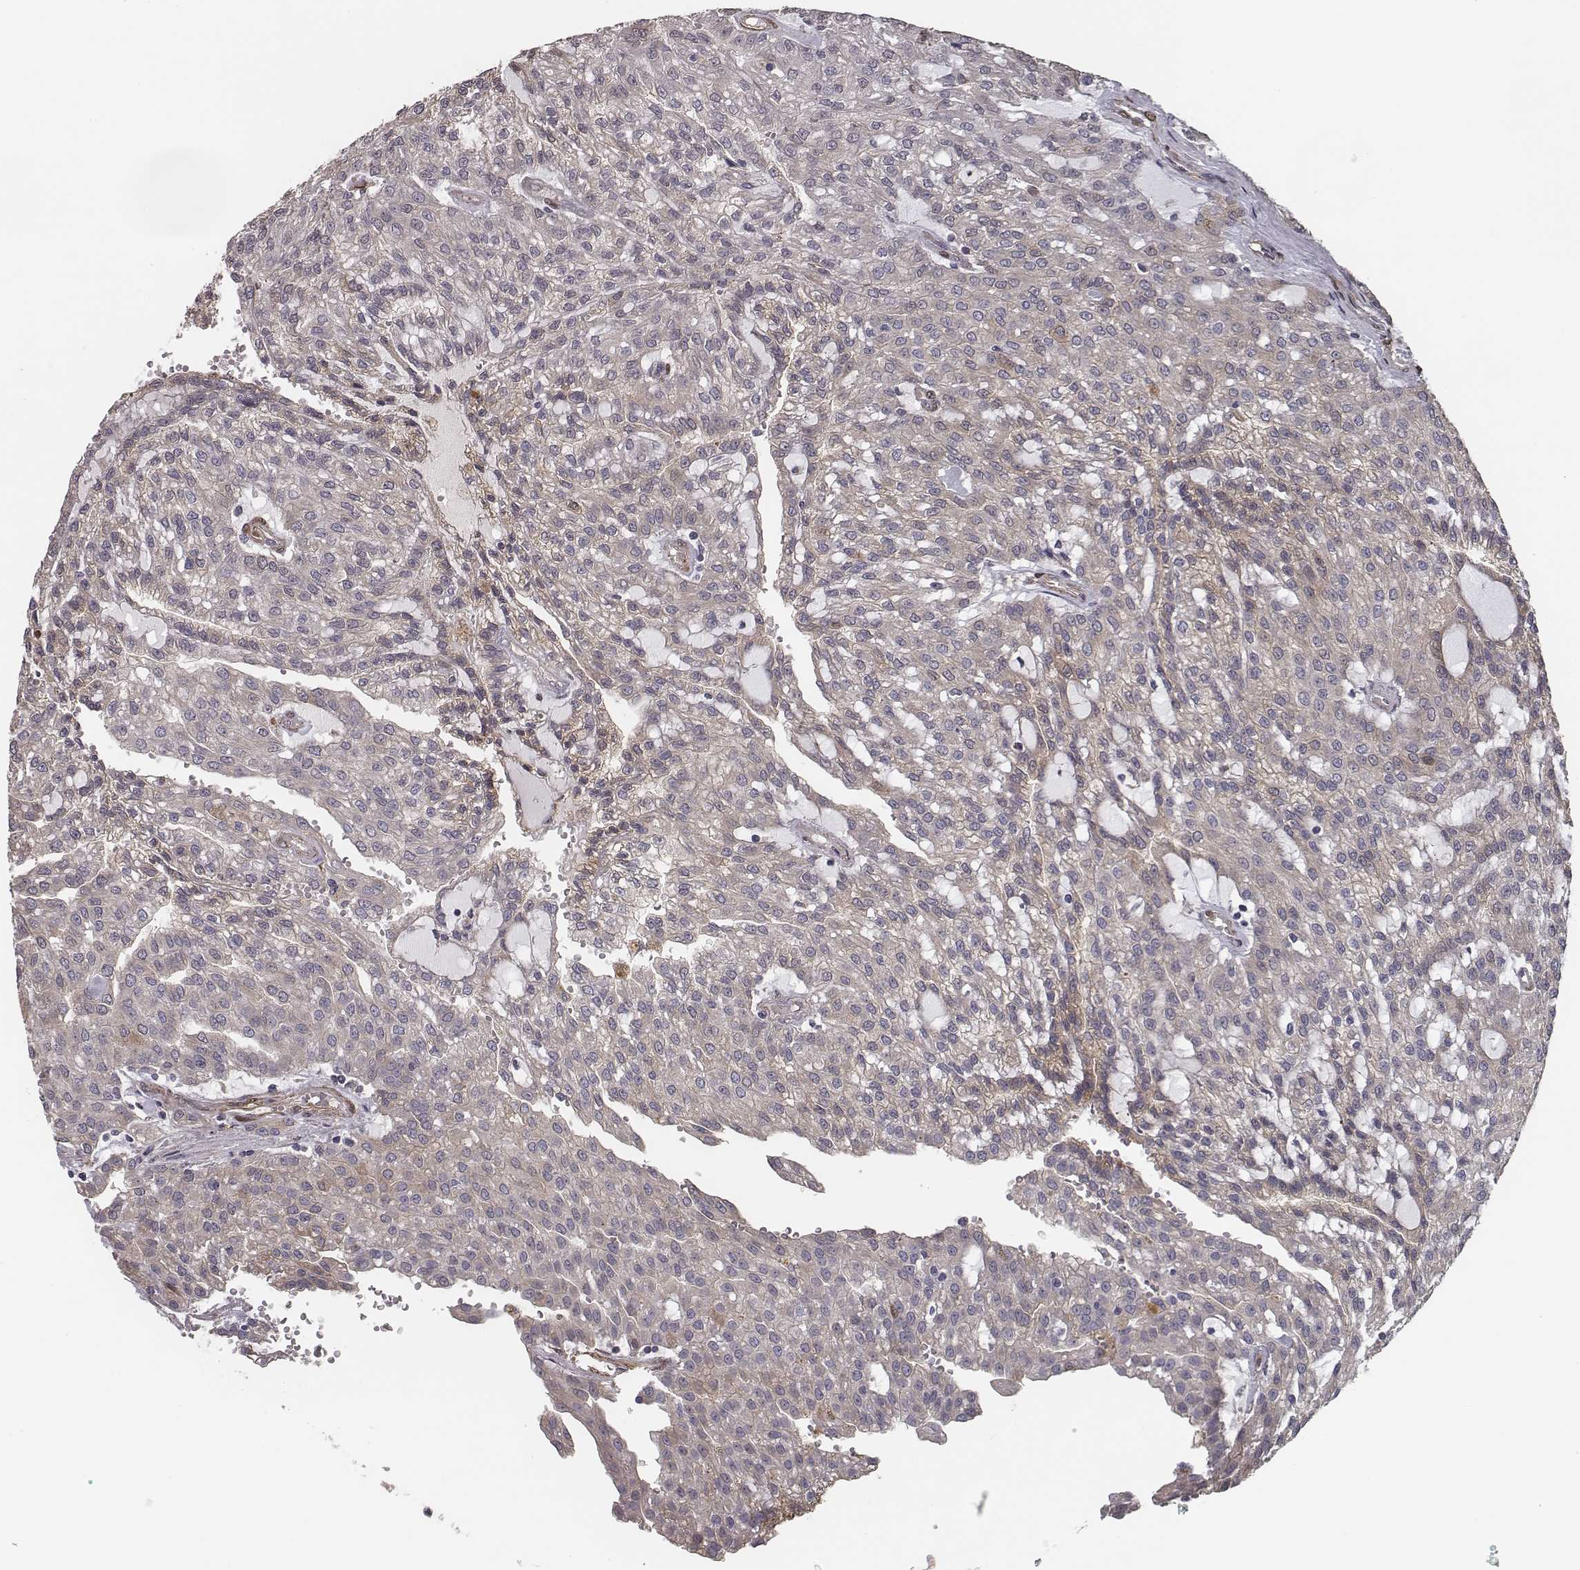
{"staining": {"intensity": "weak", "quantity": "<25%", "location": "cytoplasmic/membranous"}, "tissue": "renal cancer", "cell_type": "Tumor cells", "image_type": "cancer", "snomed": [{"axis": "morphology", "description": "Adenocarcinoma, NOS"}, {"axis": "topography", "description": "Kidney"}], "caption": "IHC image of neoplastic tissue: human adenocarcinoma (renal) stained with DAB displays no significant protein expression in tumor cells.", "gene": "ISYNA1", "patient": {"sex": "male", "age": 63}}